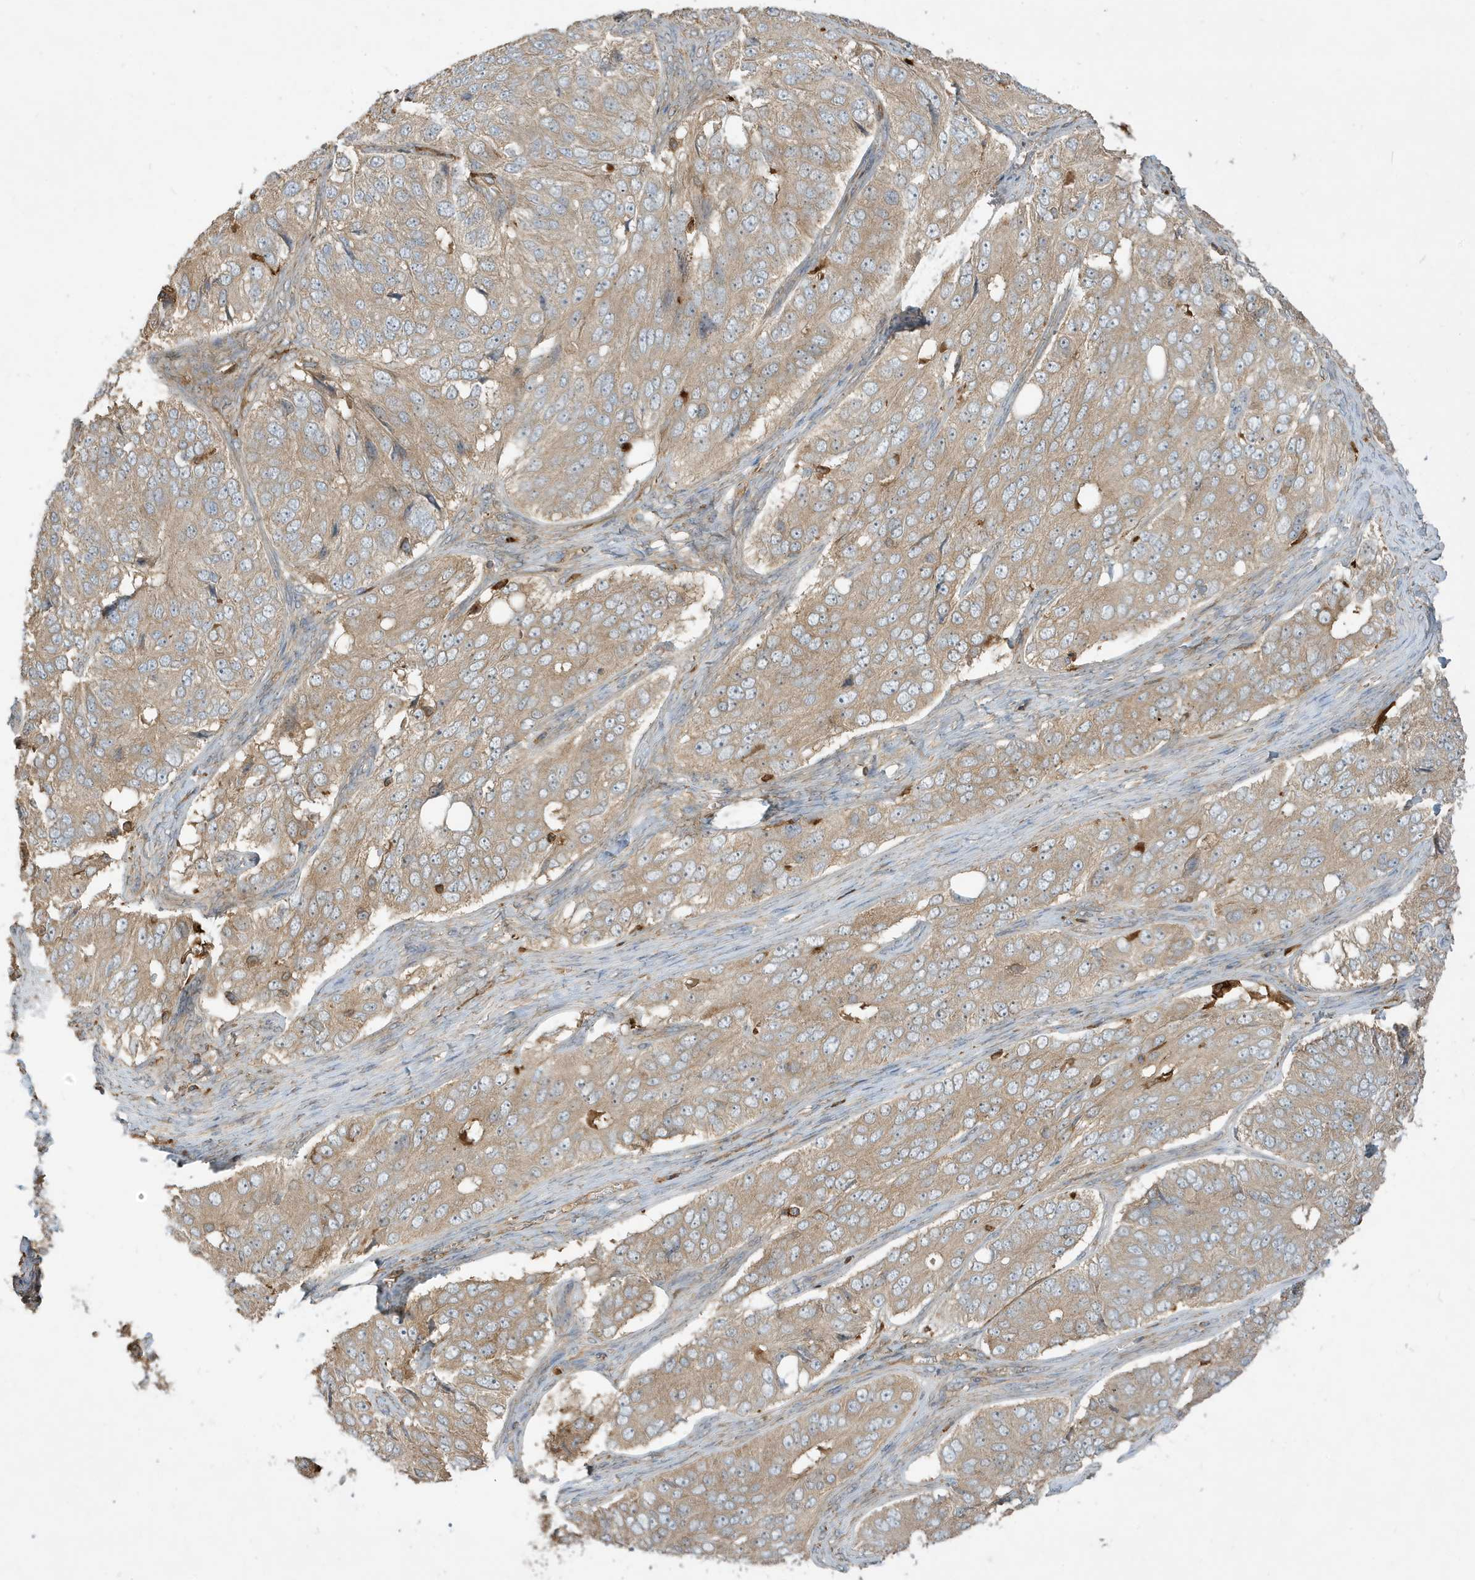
{"staining": {"intensity": "weak", "quantity": "25%-75%", "location": "cytoplasmic/membranous"}, "tissue": "ovarian cancer", "cell_type": "Tumor cells", "image_type": "cancer", "snomed": [{"axis": "morphology", "description": "Carcinoma, endometroid"}, {"axis": "topography", "description": "Ovary"}], "caption": "A photomicrograph of ovarian endometroid carcinoma stained for a protein reveals weak cytoplasmic/membranous brown staining in tumor cells.", "gene": "ABTB1", "patient": {"sex": "female", "age": 51}}